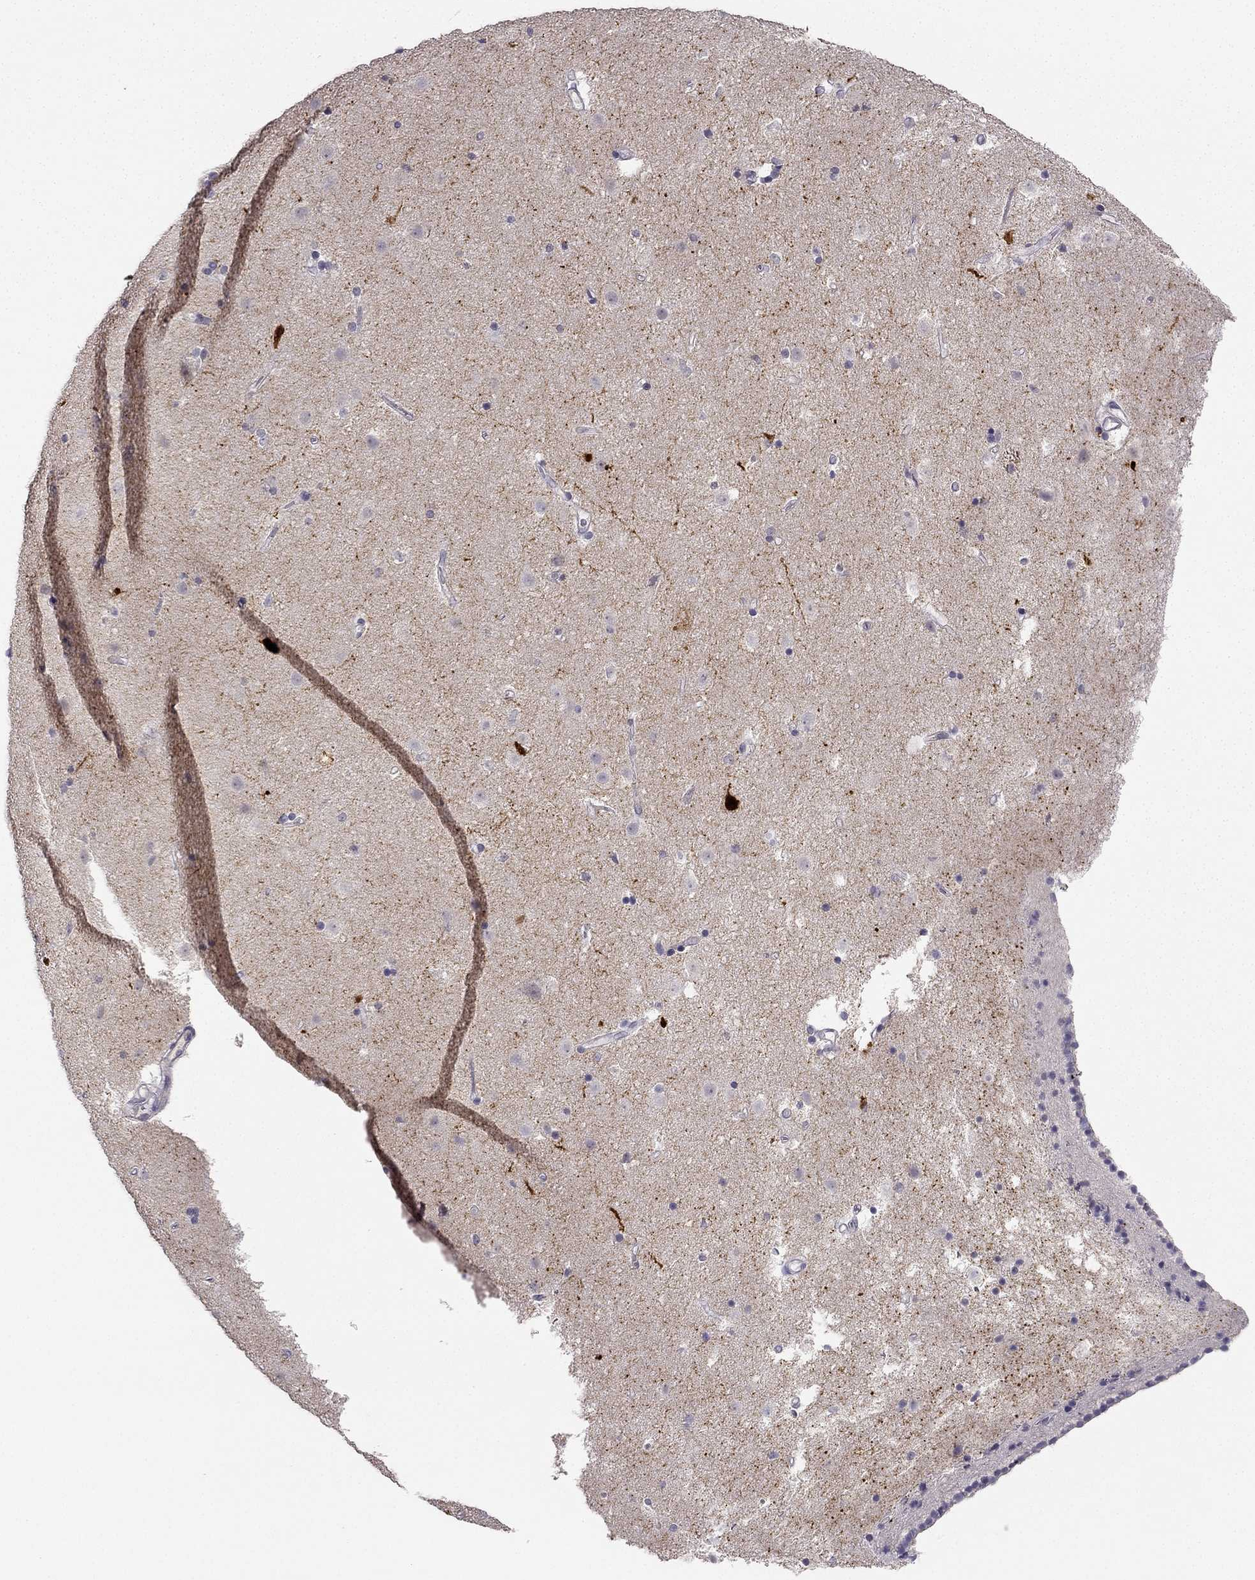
{"staining": {"intensity": "strong", "quantity": "<25%", "location": "cytoplasmic/membranous,nuclear"}, "tissue": "caudate", "cell_type": "Glial cells", "image_type": "normal", "snomed": [{"axis": "morphology", "description": "Normal tissue, NOS"}, {"axis": "topography", "description": "Lateral ventricle wall"}], "caption": "Protein analysis of normal caudate exhibits strong cytoplasmic/membranous,nuclear expression in about <25% of glial cells. The staining was performed using DAB, with brown indicating positive protein expression. Nuclei are stained blue with hematoxylin.", "gene": "CALB2", "patient": {"sex": "female", "age": 71}}